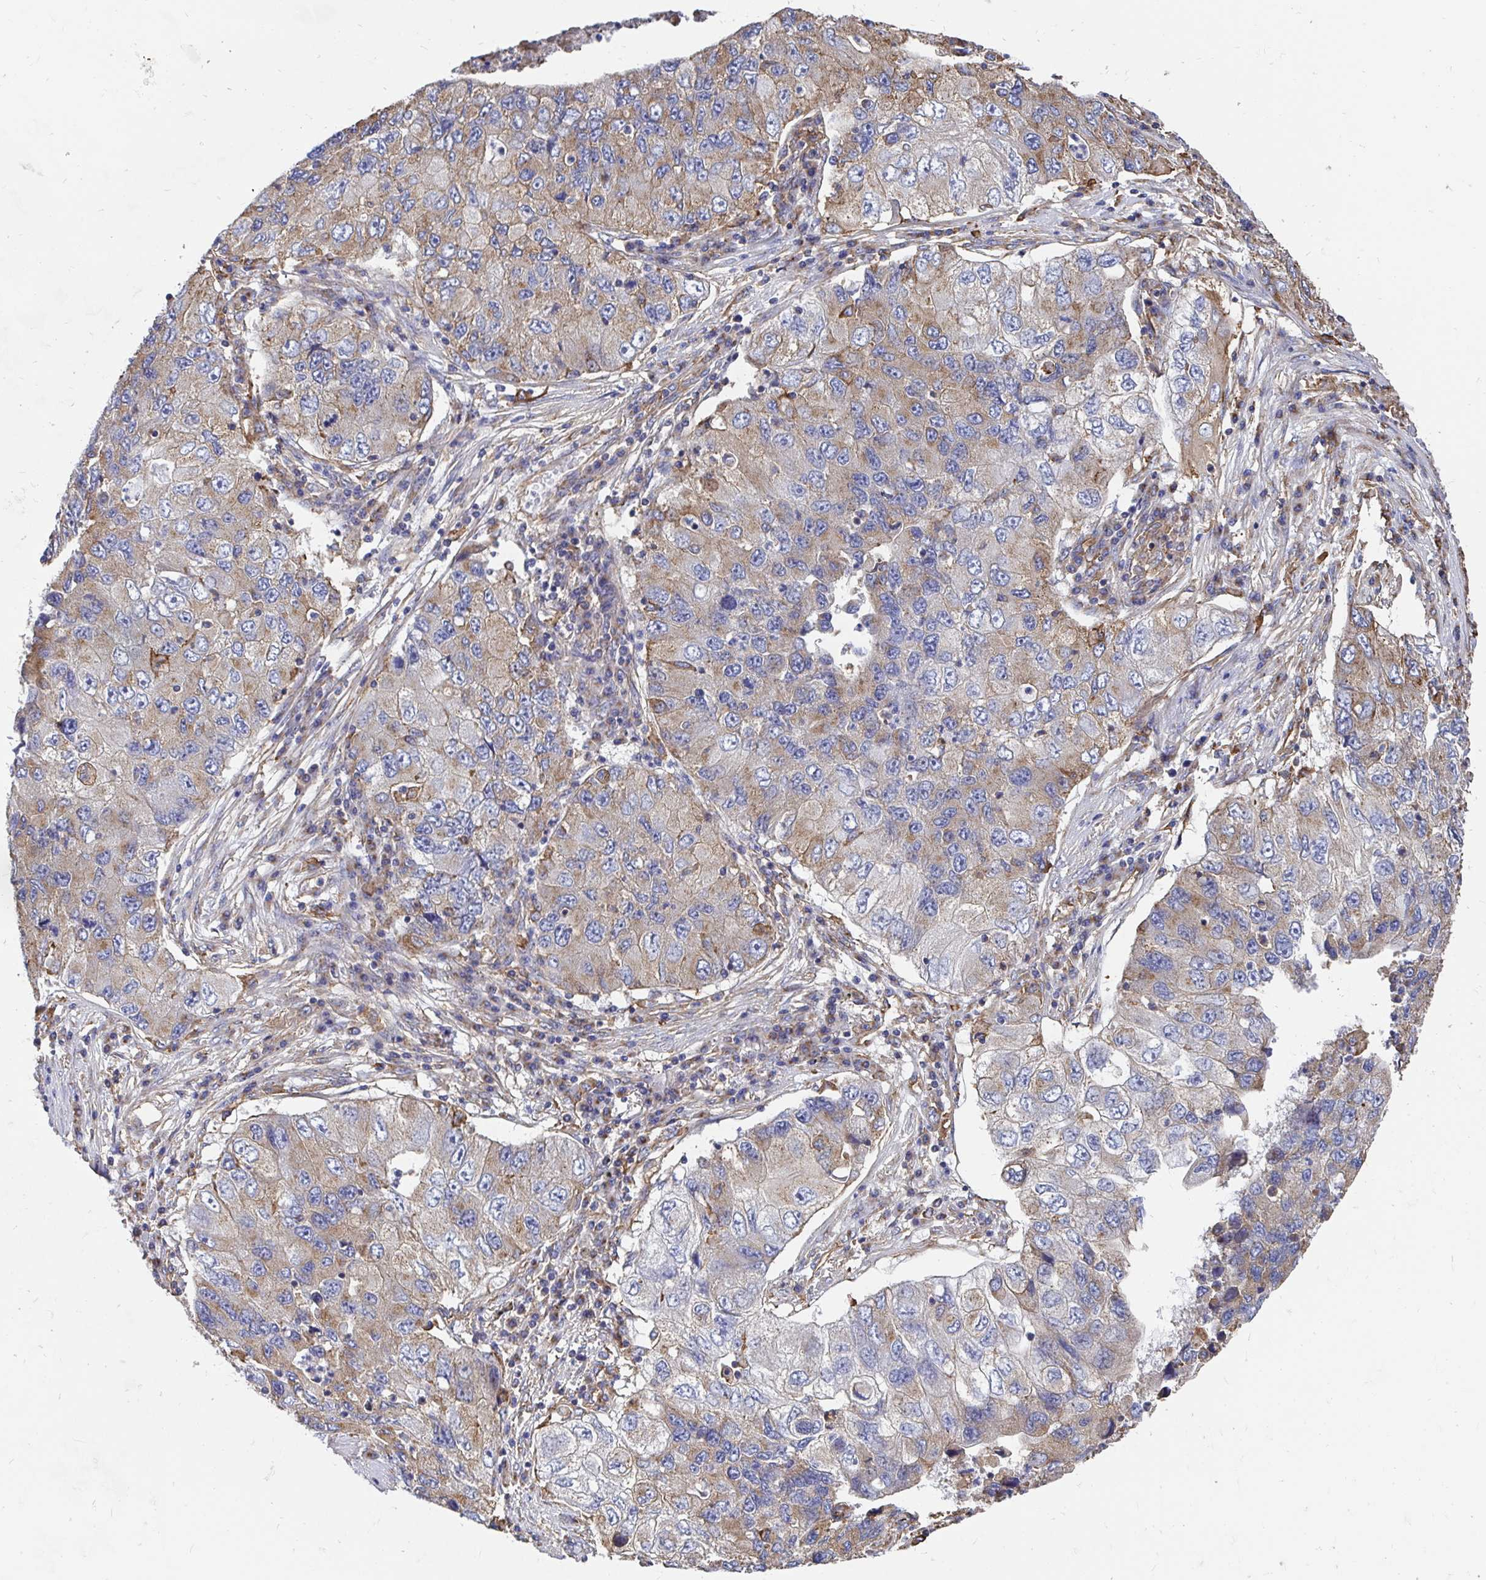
{"staining": {"intensity": "moderate", "quantity": "25%-75%", "location": "cytoplasmic/membranous"}, "tissue": "lung cancer", "cell_type": "Tumor cells", "image_type": "cancer", "snomed": [{"axis": "morphology", "description": "Adenocarcinoma, NOS"}, {"axis": "morphology", "description": "Adenocarcinoma, metastatic, NOS"}, {"axis": "topography", "description": "Lymph node"}, {"axis": "topography", "description": "Lung"}], "caption": "IHC photomicrograph of neoplastic tissue: human lung cancer (adenocarcinoma) stained using immunohistochemistry (IHC) shows medium levels of moderate protein expression localized specifically in the cytoplasmic/membranous of tumor cells, appearing as a cytoplasmic/membranous brown color.", "gene": "CLTC", "patient": {"sex": "female", "age": 54}}